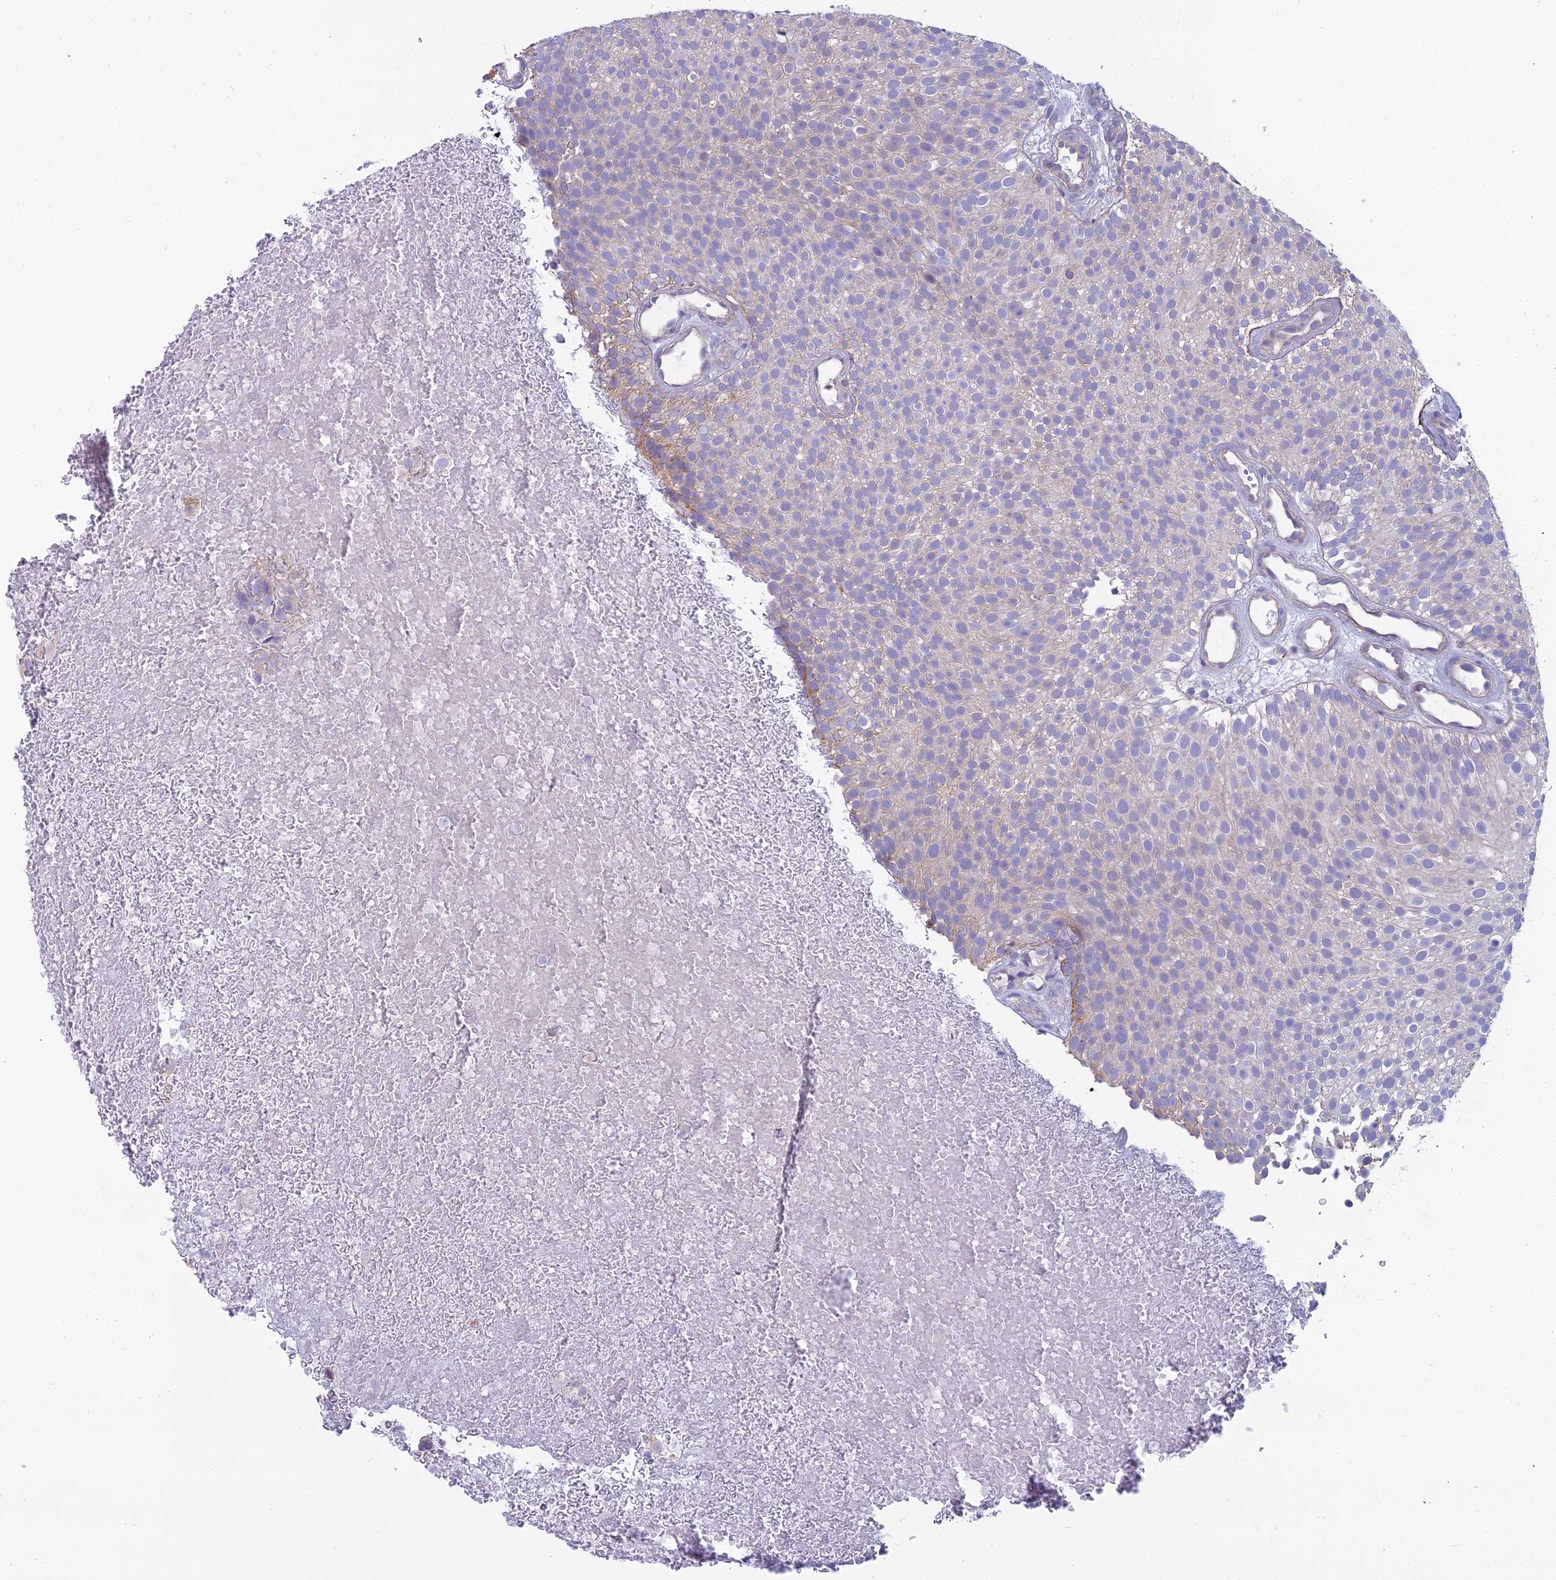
{"staining": {"intensity": "negative", "quantity": "none", "location": "none"}, "tissue": "urothelial cancer", "cell_type": "Tumor cells", "image_type": "cancer", "snomed": [{"axis": "morphology", "description": "Urothelial carcinoma, Low grade"}, {"axis": "topography", "description": "Urinary bladder"}], "caption": "Immunohistochemistry of urothelial cancer reveals no positivity in tumor cells.", "gene": "MVD", "patient": {"sex": "male", "age": 78}}